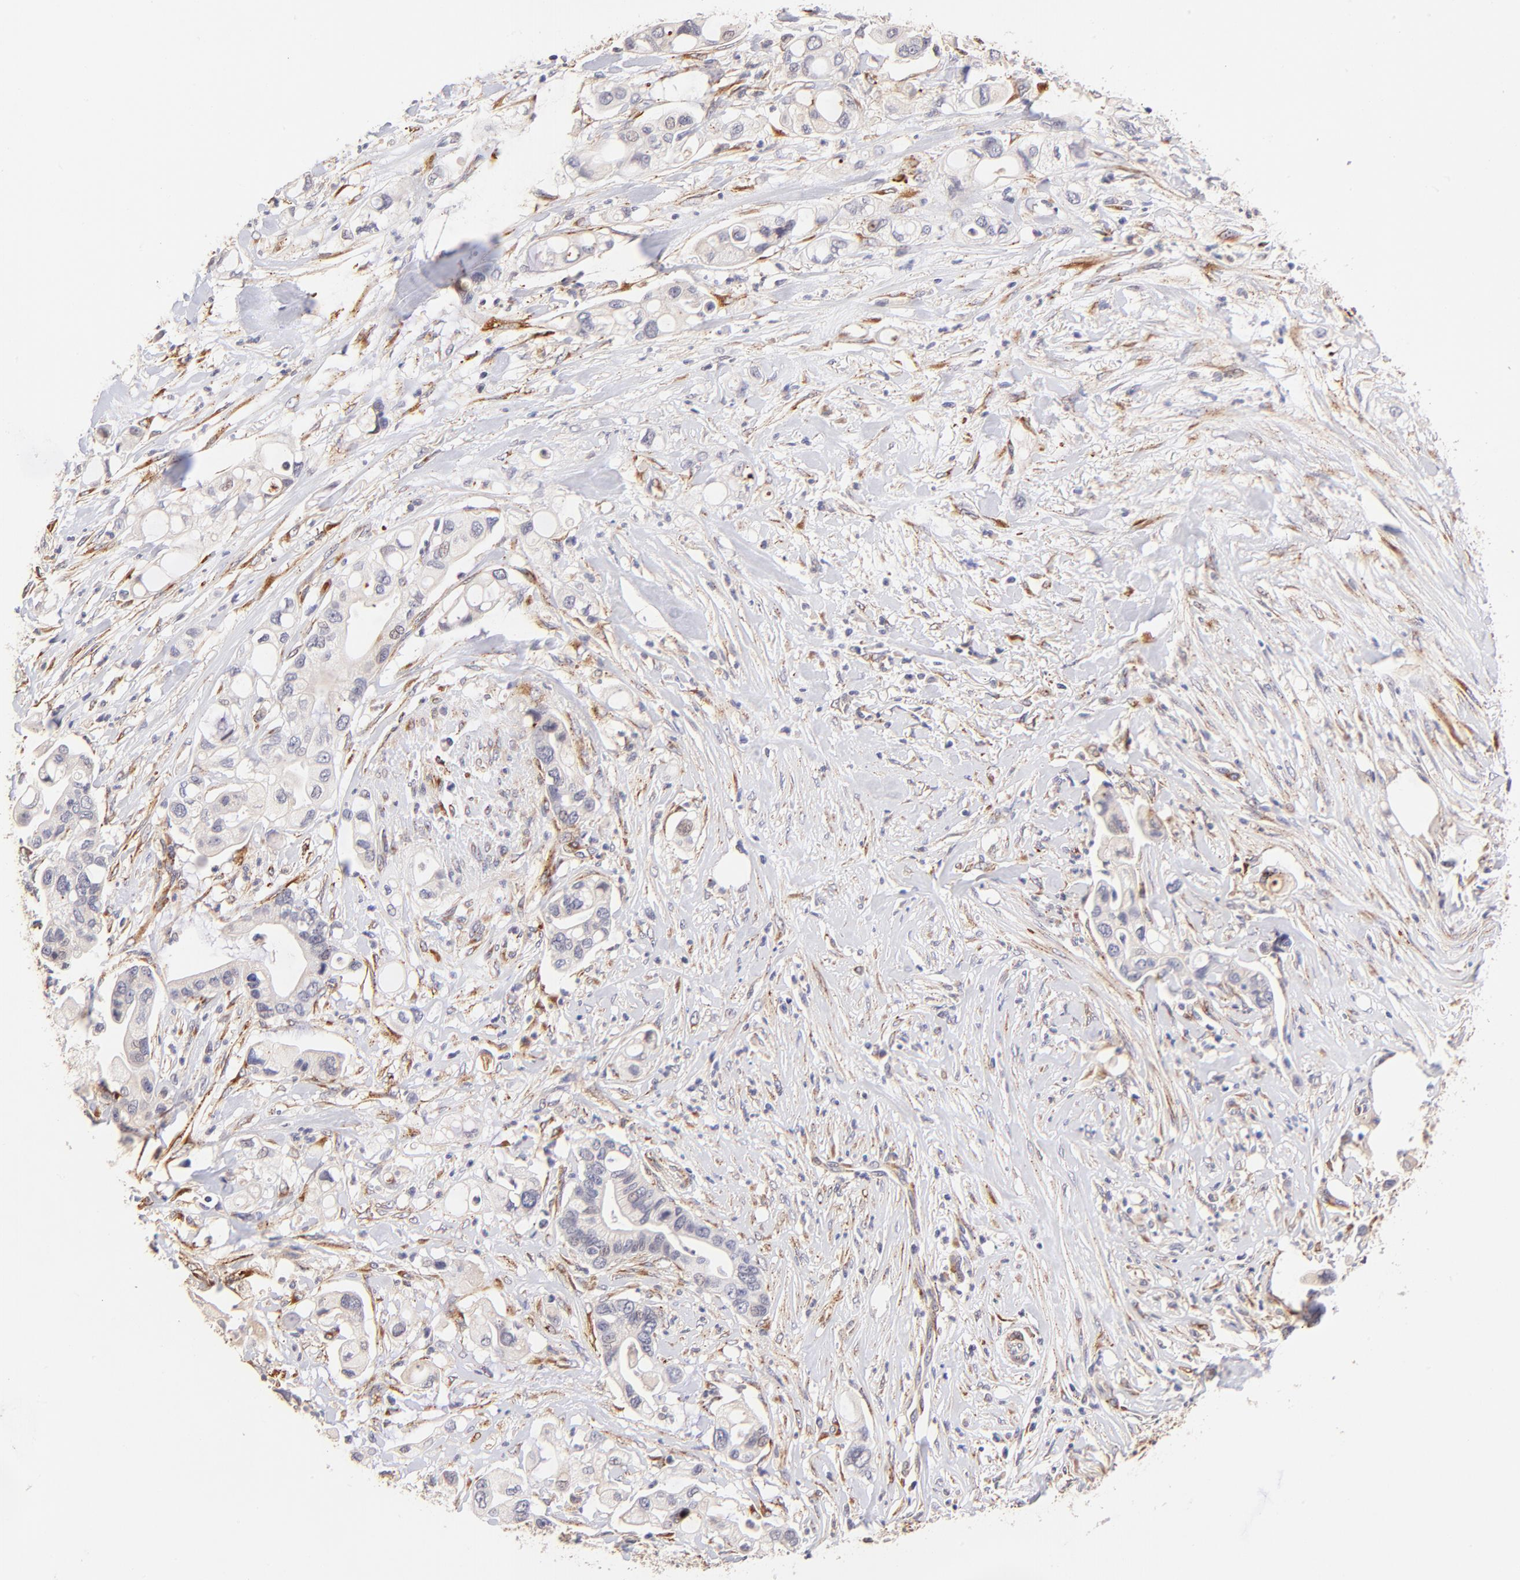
{"staining": {"intensity": "negative", "quantity": "none", "location": "none"}, "tissue": "pancreatic cancer", "cell_type": "Tumor cells", "image_type": "cancer", "snomed": [{"axis": "morphology", "description": "Adenocarcinoma, NOS"}, {"axis": "topography", "description": "Pancreas"}], "caption": "This micrograph is of pancreatic adenocarcinoma stained with immunohistochemistry (IHC) to label a protein in brown with the nuclei are counter-stained blue. There is no staining in tumor cells.", "gene": "SPARC", "patient": {"sex": "male", "age": 70}}